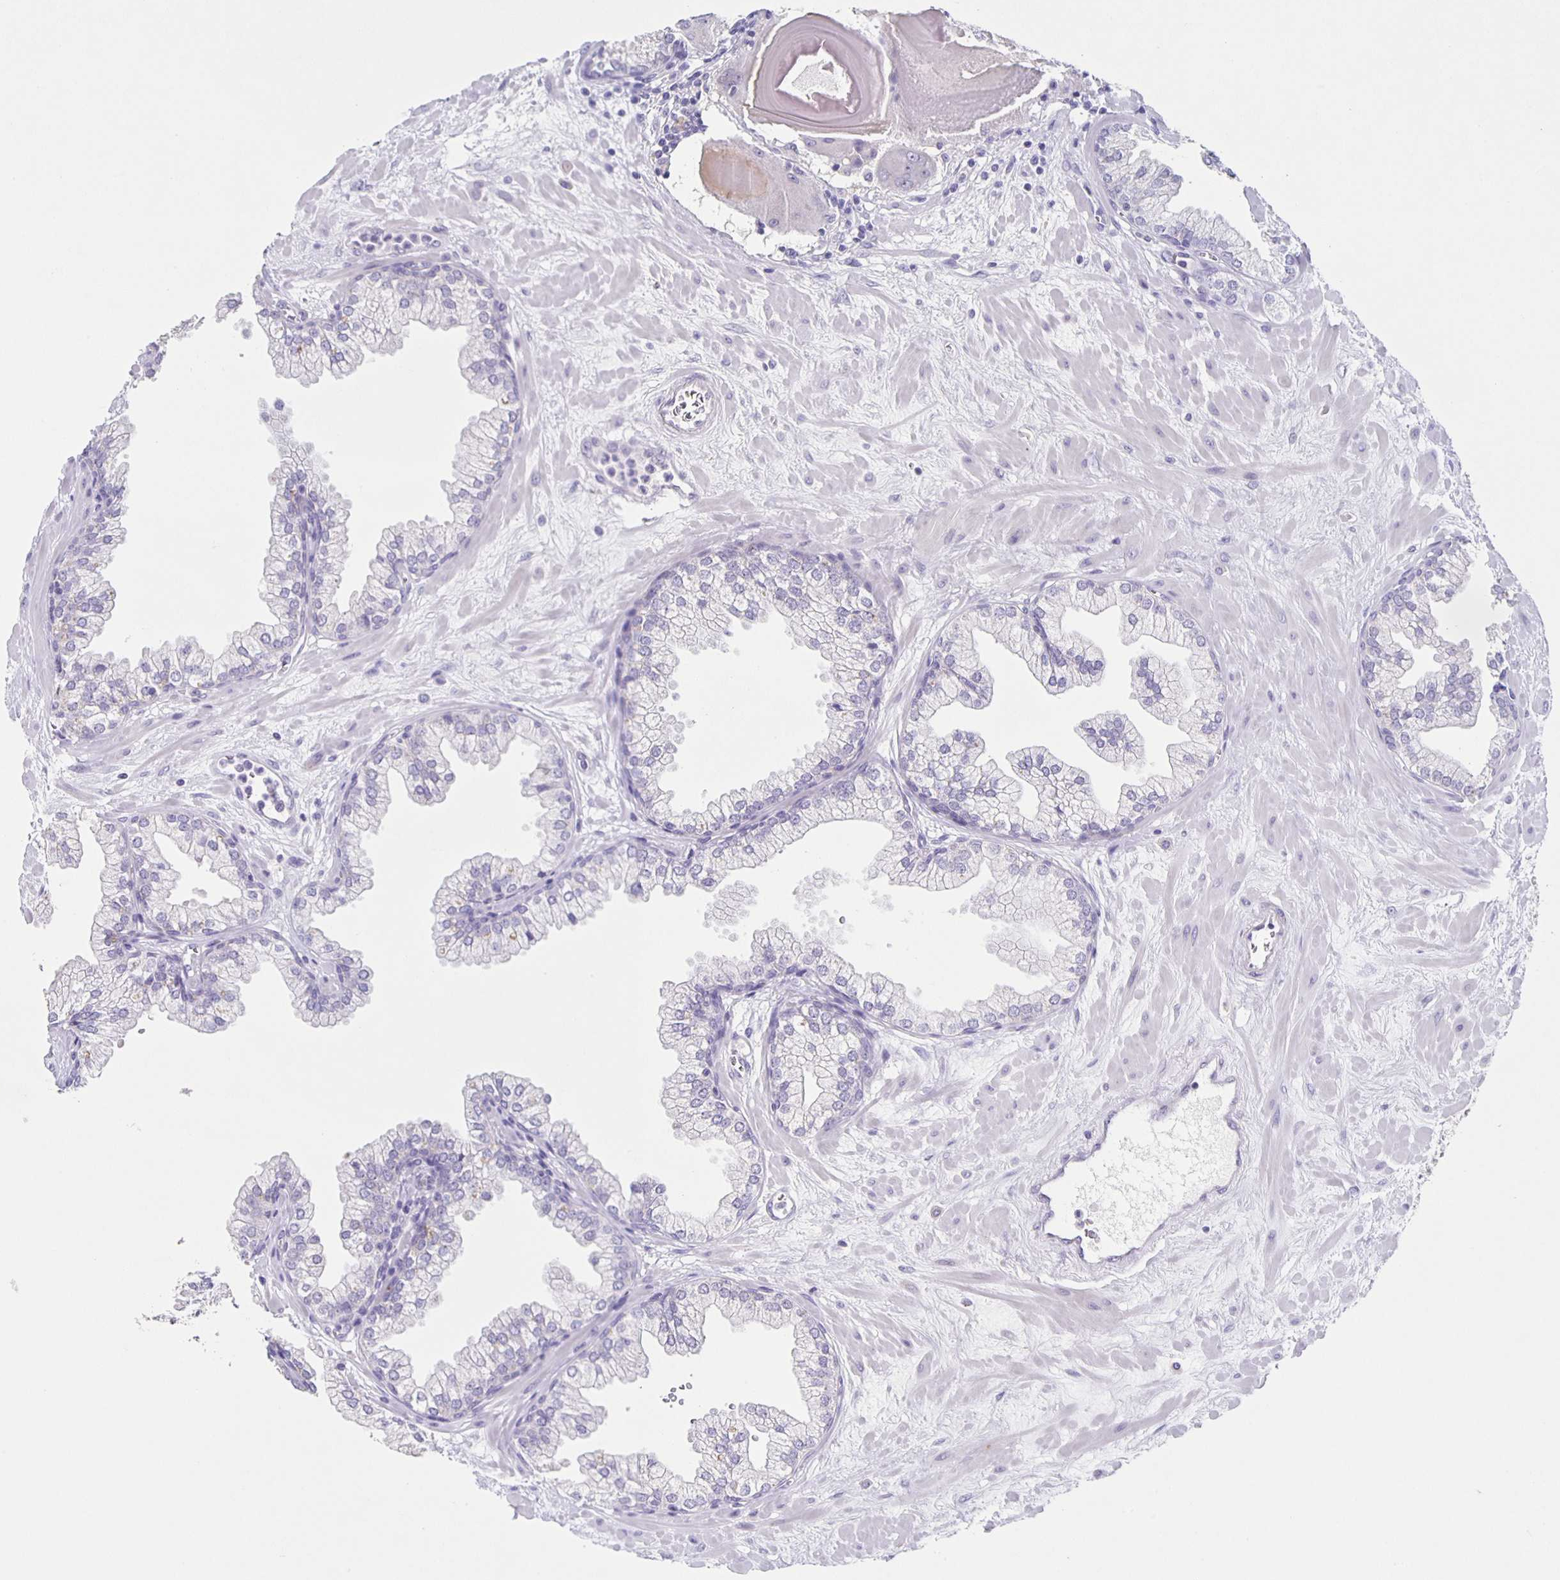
{"staining": {"intensity": "negative", "quantity": "none", "location": "none"}, "tissue": "prostate", "cell_type": "Glandular cells", "image_type": "normal", "snomed": [{"axis": "morphology", "description": "Normal tissue, NOS"}, {"axis": "topography", "description": "Prostate"}, {"axis": "topography", "description": "Peripheral nerve tissue"}], "caption": "Immunohistochemical staining of benign human prostate demonstrates no significant staining in glandular cells.", "gene": "CARNS1", "patient": {"sex": "male", "age": 61}}